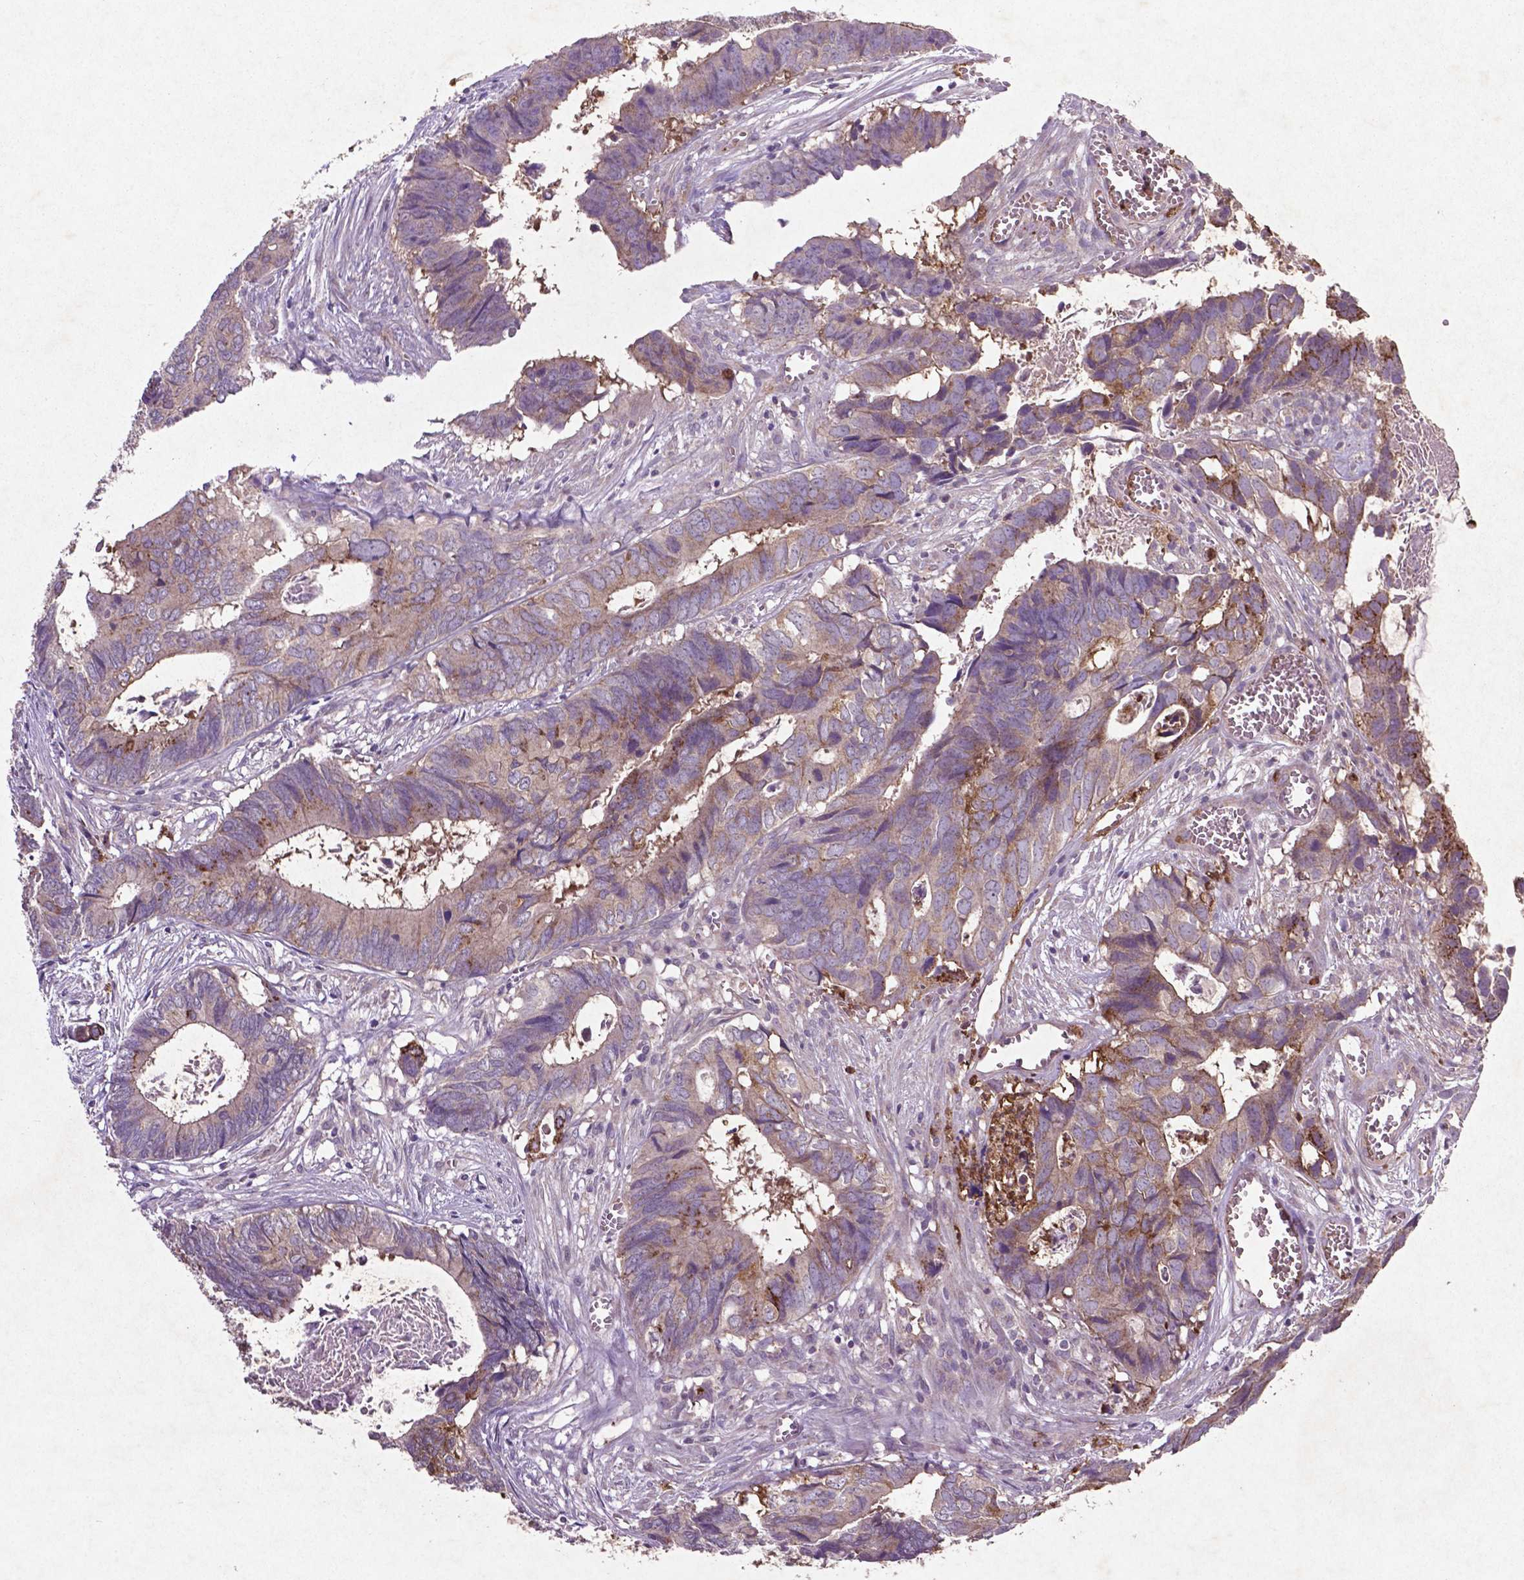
{"staining": {"intensity": "moderate", "quantity": "25%-75%", "location": "cytoplasmic/membranous"}, "tissue": "colorectal cancer", "cell_type": "Tumor cells", "image_type": "cancer", "snomed": [{"axis": "morphology", "description": "Adenocarcinoma, NOS"}, {"axis": "topography", "description": "Colon"}], "caption": "This photomicrograph demonstrates colorectal cancer stained with immunohistochemistry to label a protein in brown. The cytoplasmic/membranous of tumor cells show moderate positivity for the protein. Nuclei are counter-stained blue.", "gene": "MTOR", "patient": {"sex": "female", "age": 82}}